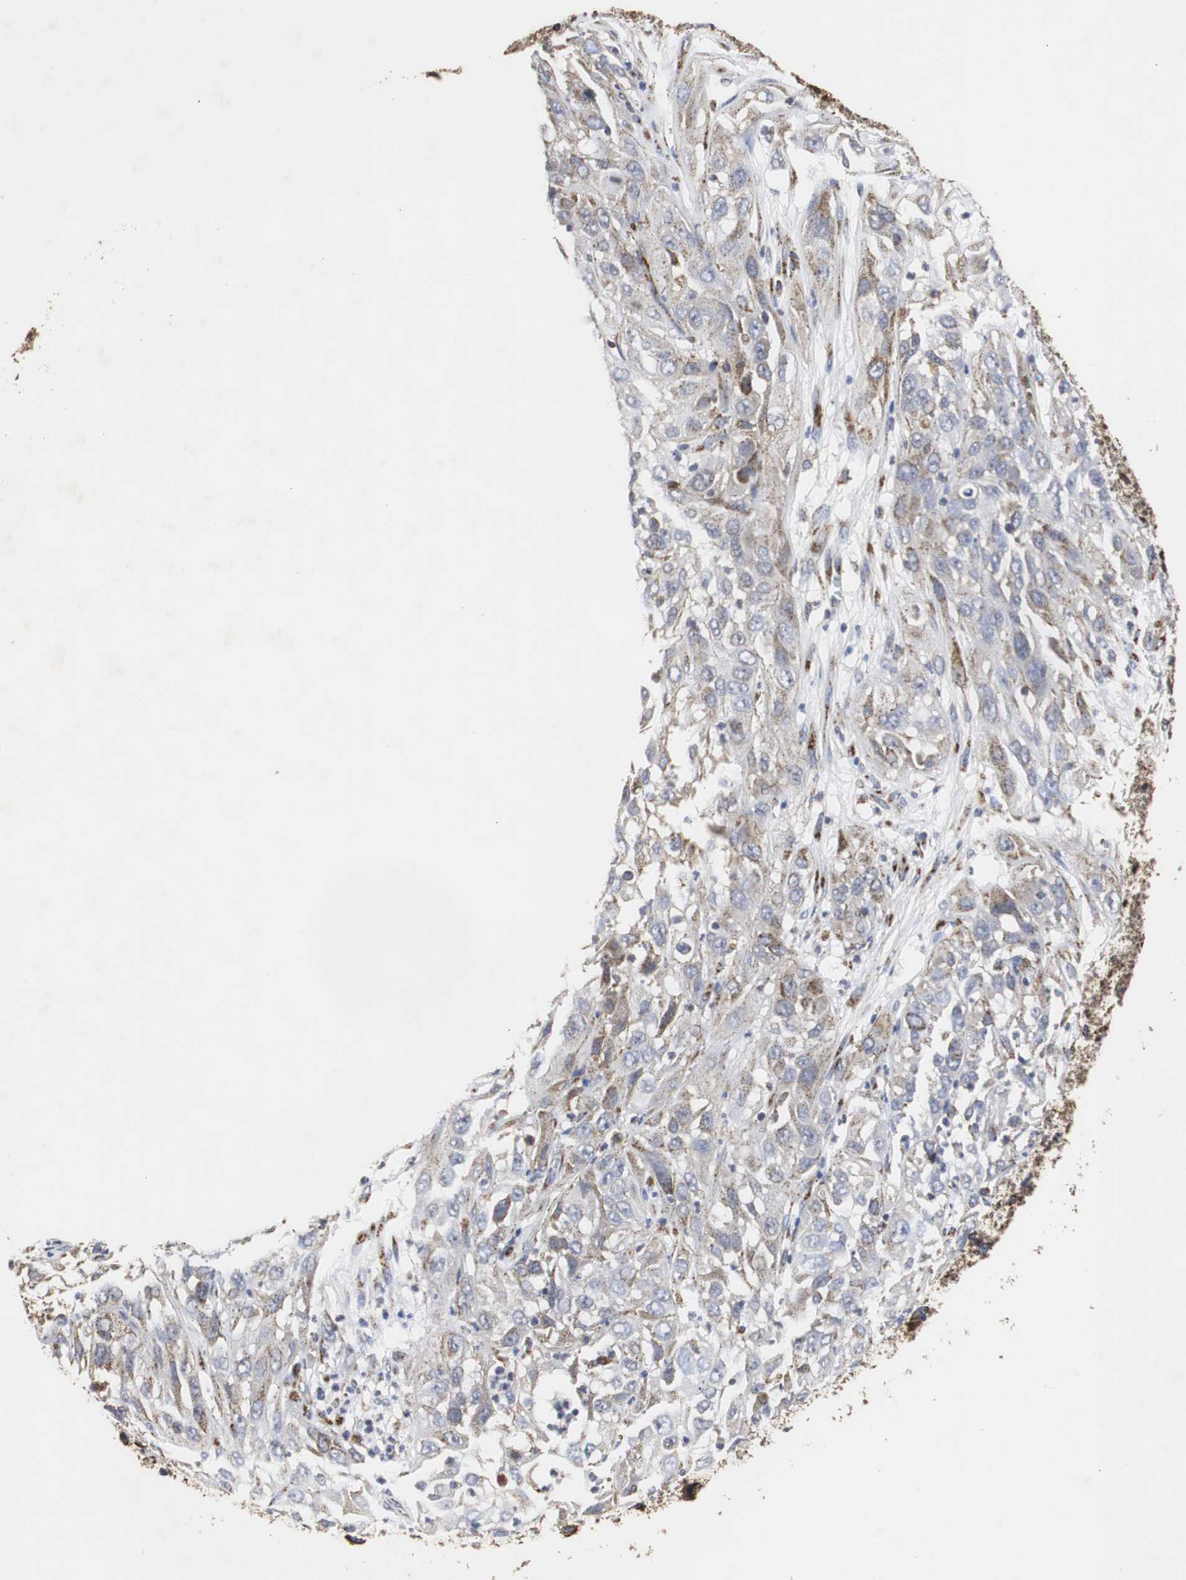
{"staining": {"intensity": "moderate", "quantity": "25%-75%", "location": "cytoplasmic/membranous"}, "tissue": "cervical cancer", "cell_type": "Tumor cells", "image_type": "cancer", "snomed": [{"axis": "morphology", "description": "Squamous cell carcinoma, NOS"}, {"axis": "topography", "description": "Cervix"}], "caption": "Cervical cancer (squamous cell carcinoma) was stained to show a protein in brown. There is medium levels of moderate cytoplasmic/membranous staining in approximately 25%-75% of tumor cells.", "gene": "HSD17B10", "patient": {"sex": "female", "age": 32}}